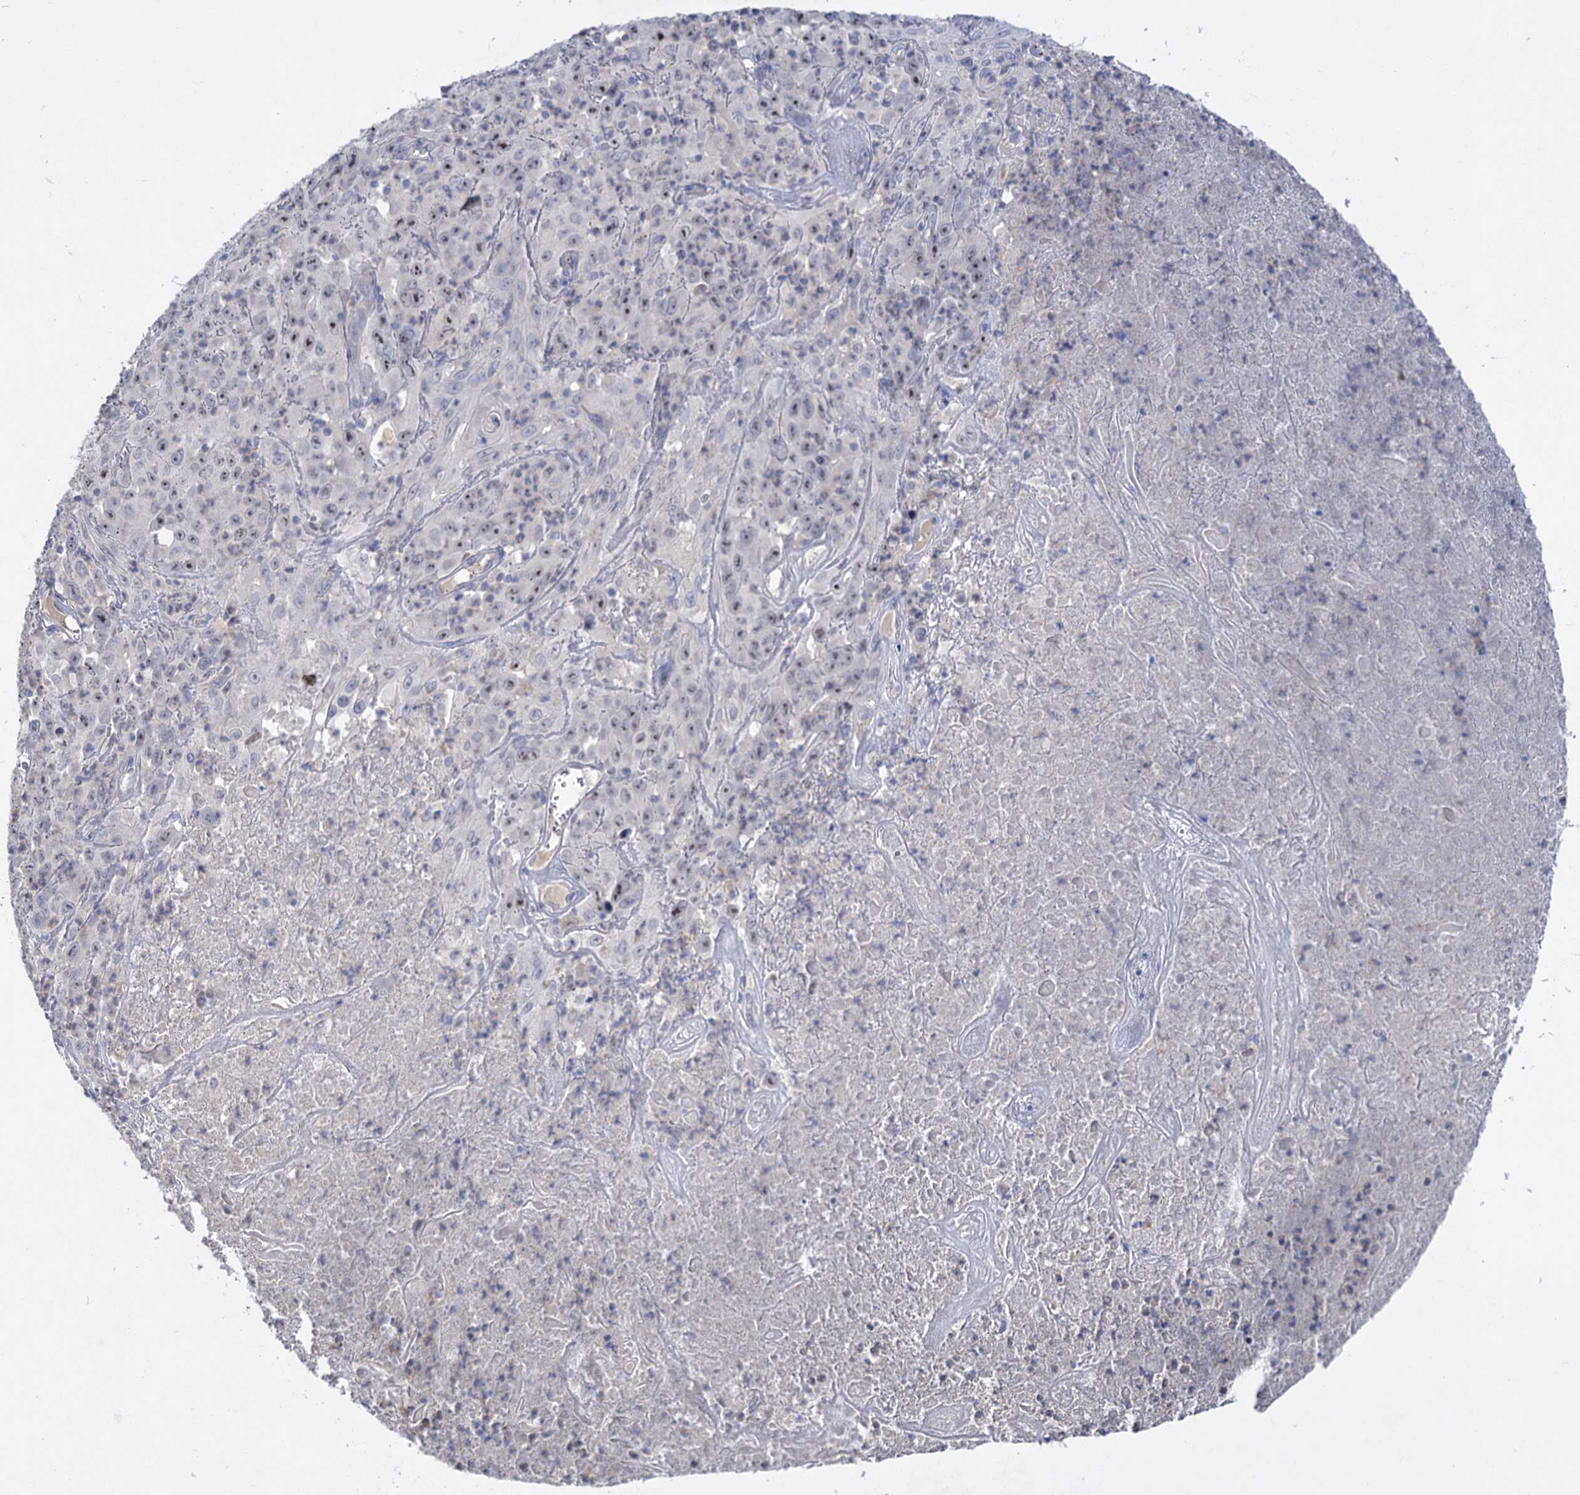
{"staining": {"intensity": "negative", "quantity": "none", "location": "none"}, "tissue": "melanoma", "cell_type": "Tumor cells", "image_type": "cancer", "snomed": [{"axis": "morphology", "description": "Malignant melanoma, Metastatic site"}, {"axis": "topography", "description": "Brain"}], "caption": "This is a photomicrograph of IHC staining of melanoma, which shows no positivity in tumor cells.", "gene": "ATP4A", "patient": {"sex": "female", "age": 53}}